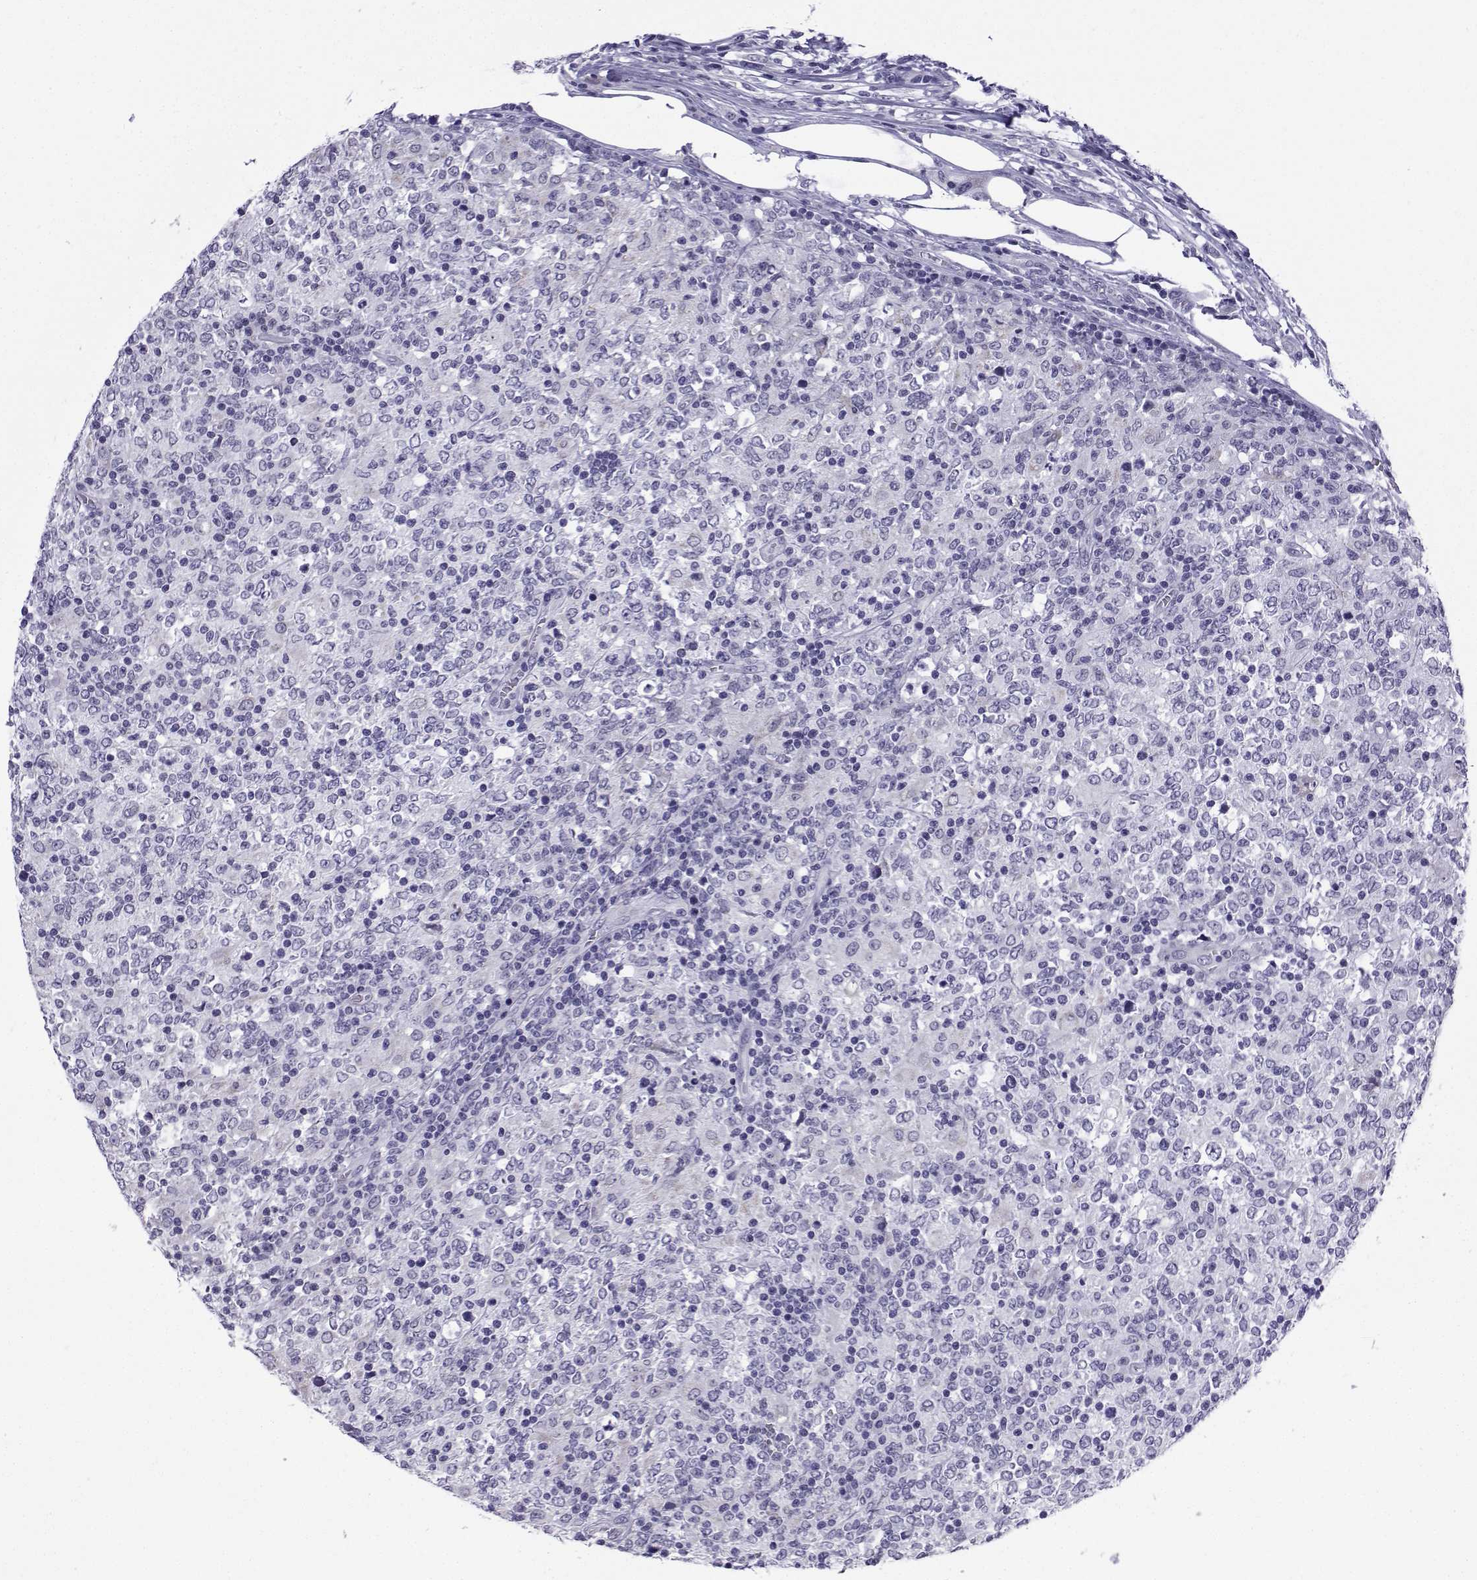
{"staining": {"intensity": "negative", "quantity": "none", "location": "none"}, "tissue": "lymphoma", "cell_type": "Tumor cells", "image_type": "cancer", "snomed": [{"axis": "morphology", "description": "Malignant lymphoma, non-Hodgkin's type, High grade"}, {"axis": "topography", "description": "Lymph node"}], "caption": "Tumor cells show no significant staining in lymphoma.", "gene": "ACRBP", "patient": {"sex": "female", "age": 84}}